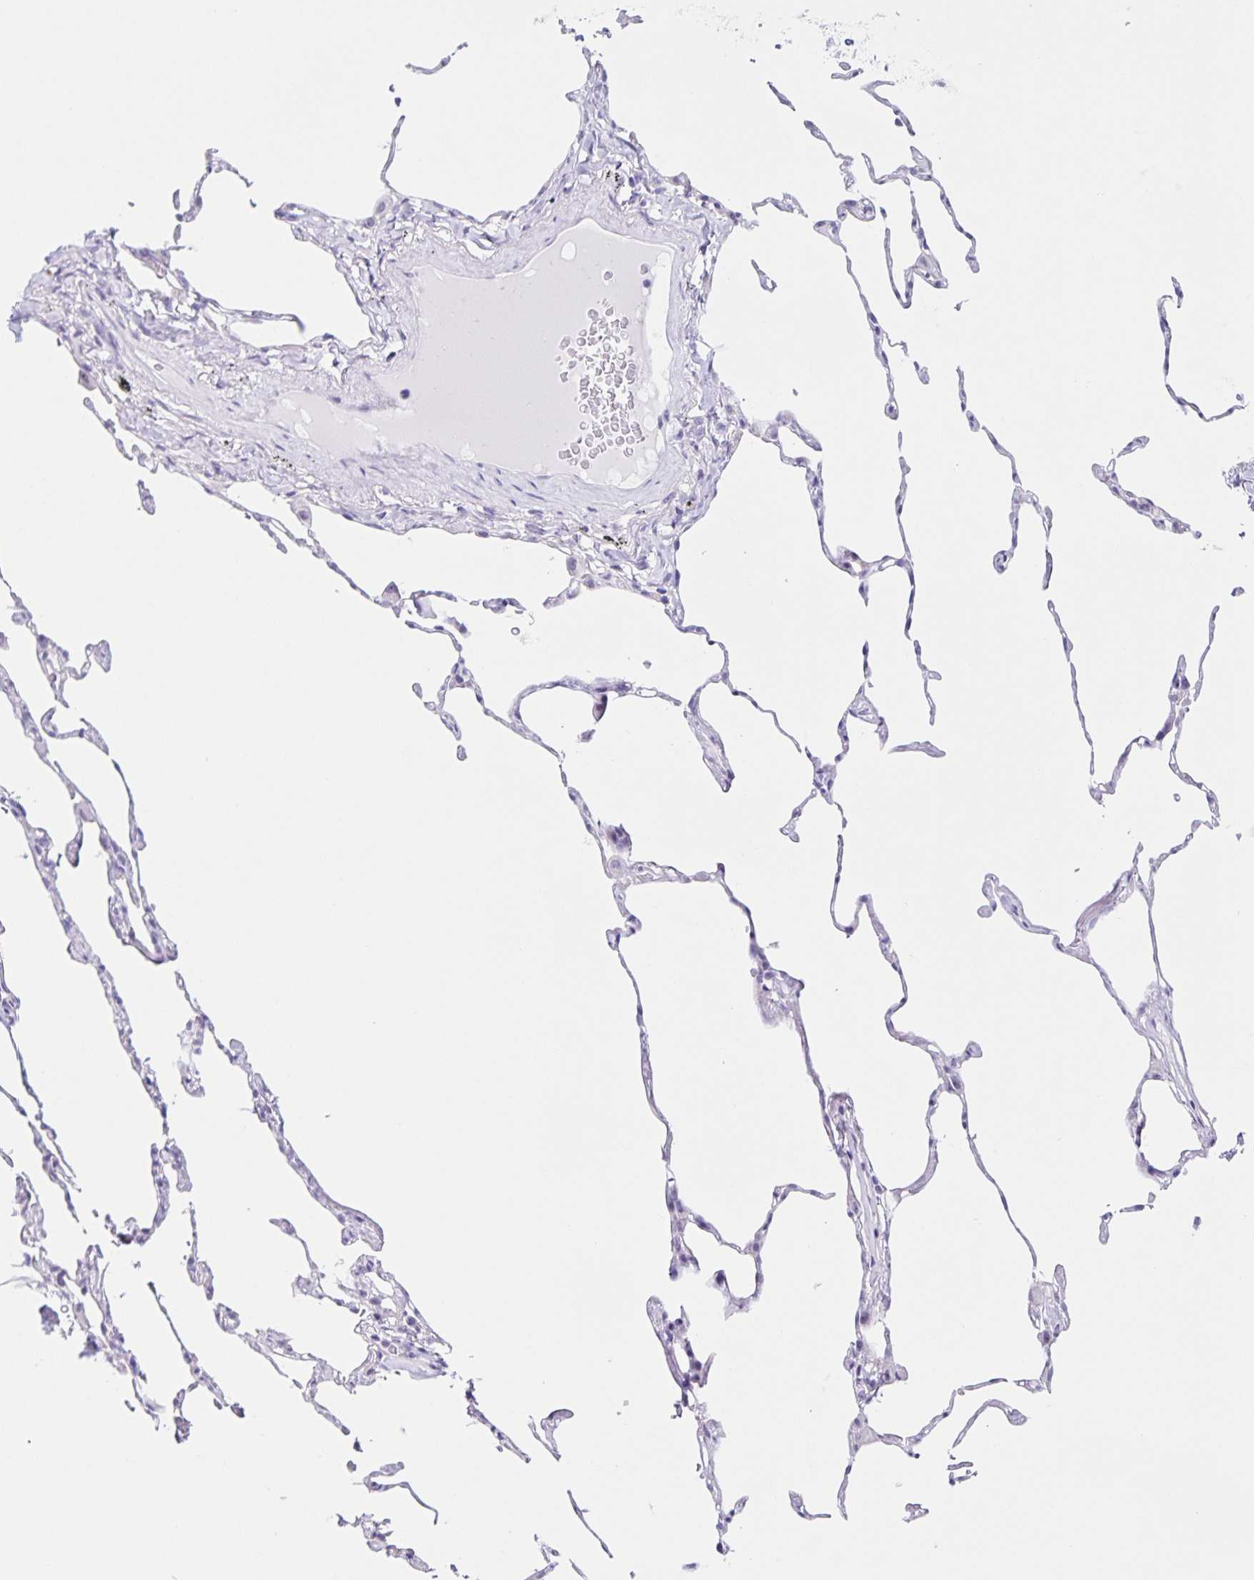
{"staining": {"intensity": "negative", "quantity": "none", "location": "none"}, "tissue": "lung", "cell_type": "Alveolar cells", "image_type": "normal", "snomed": [{"axis": "morphology", "description": "Normal tissue, NOS"}, {"axis": "topography", "description": "Lung"}], "caption": "IHC micrograph of normal lung: lung stained with DAB (3,3'-diaminobenzidine) displays no significant protein expression in alveolar cells. Brightfield microscopy of immunohistochemistry (IHC) stained with DAB (3,3'-diaminobenzidine) (brown) and hematoxylin (blue), captured at high magnification.", "gene": "FAM170A", "patient": {"sex": "female", "age": 57}}